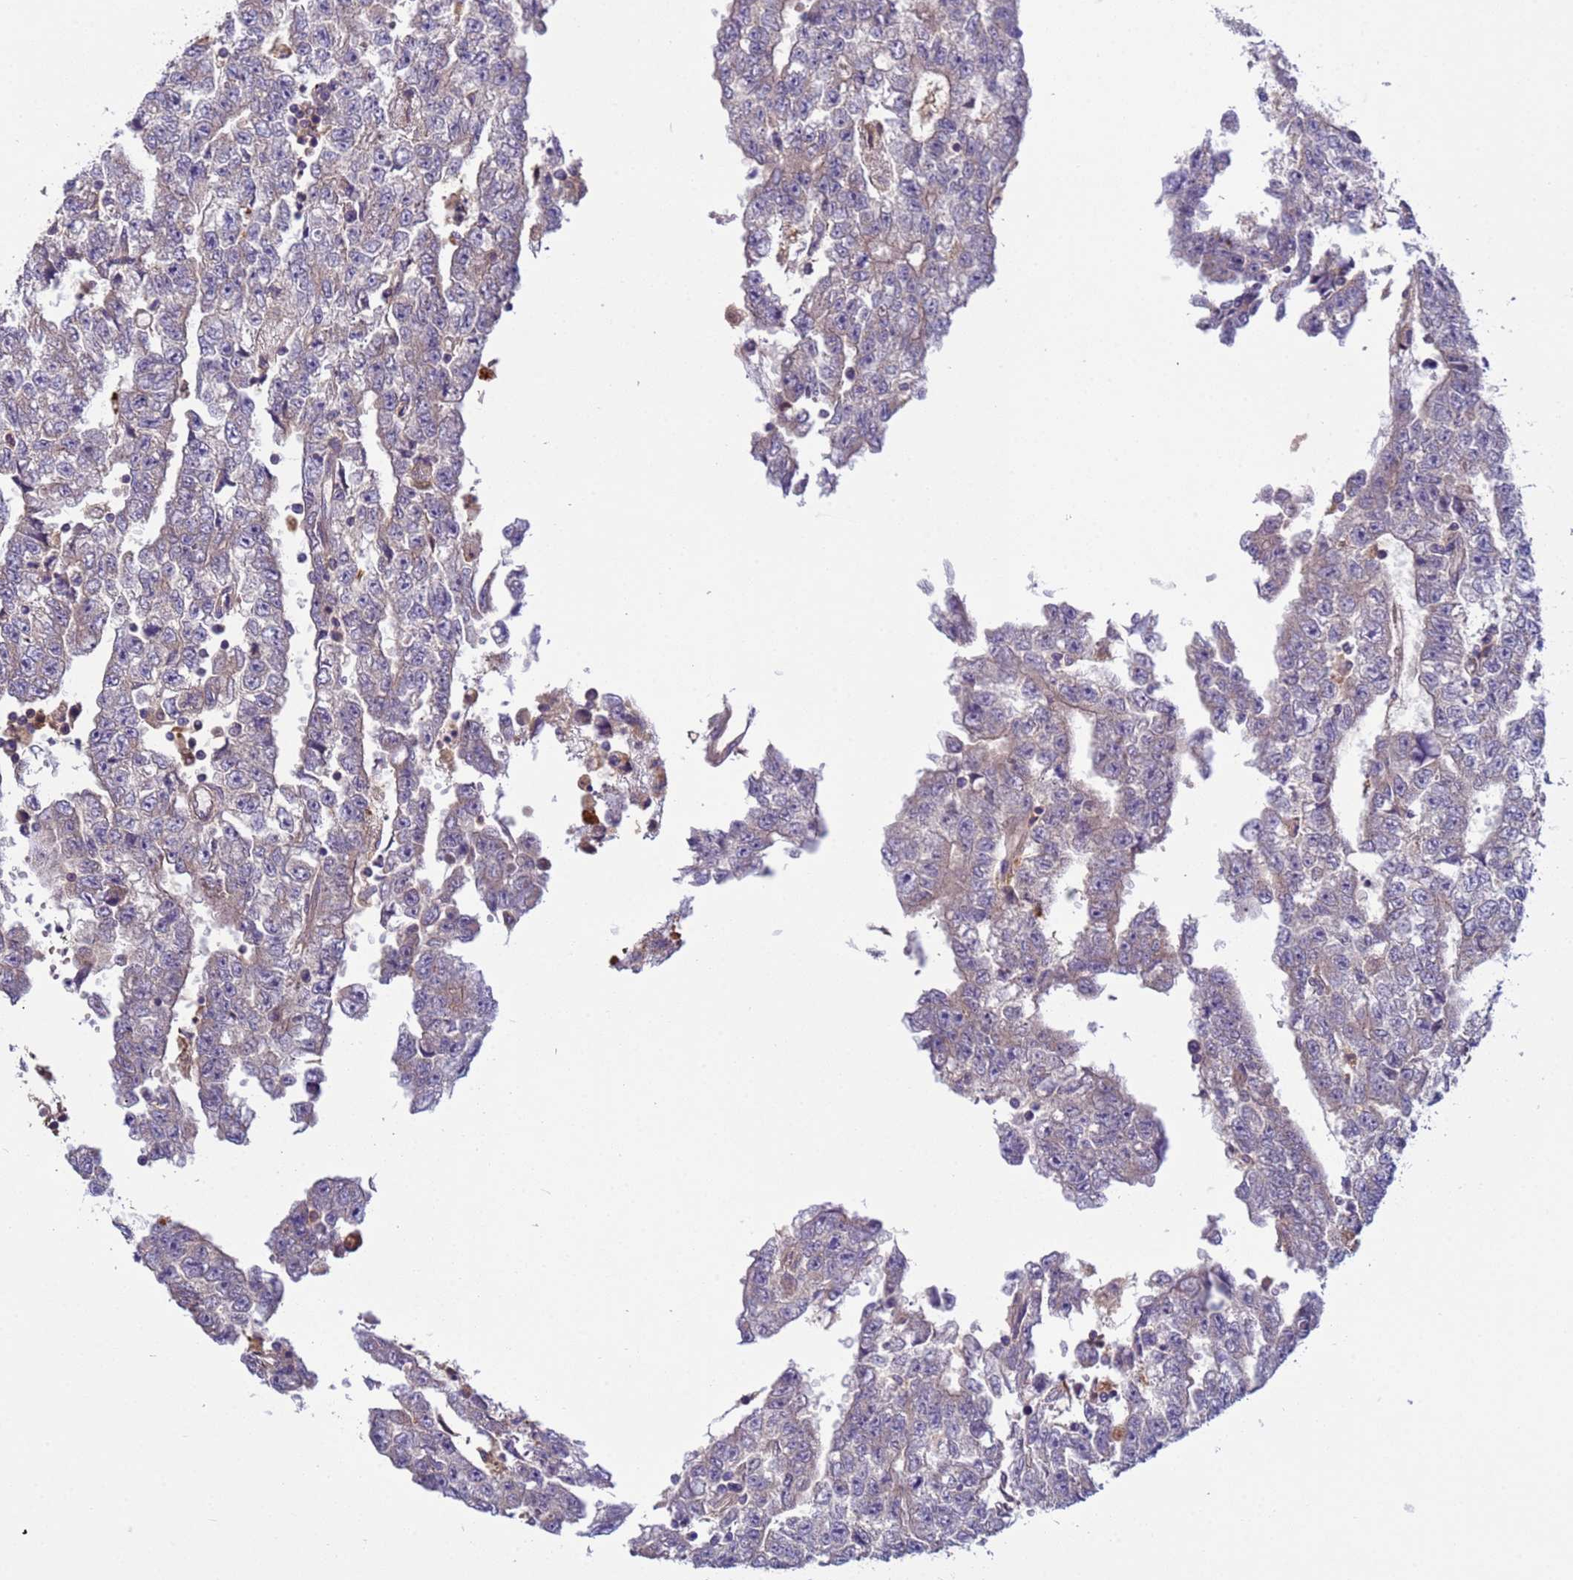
{"staining": {"intensity": "weak", "quantity": "<25%", "location": "cytoplasmic/membranous"}, "tissue": "testis cancer", "cell_type": "Tumor cells", "image_type": "cancer", "snomed": [{"axis": "morphology", "description": "Carcinoma, Embryonal, NOS"}, {"axis": "topography", "description": "Testis"}], "caption": "This photomicrograph is of testis embryonal carcinoma stained with IHC to label a protein in brown with the nuclei are counter-stained blue. There is no expression in tumor cells. (Stains: DAB immunohistochemistry with hematoxylin counter stain, Microscopy: brightfield microscopy at high magnification).", "gene": "RAB10", "patient": {"sex": "male", "age": 25}}